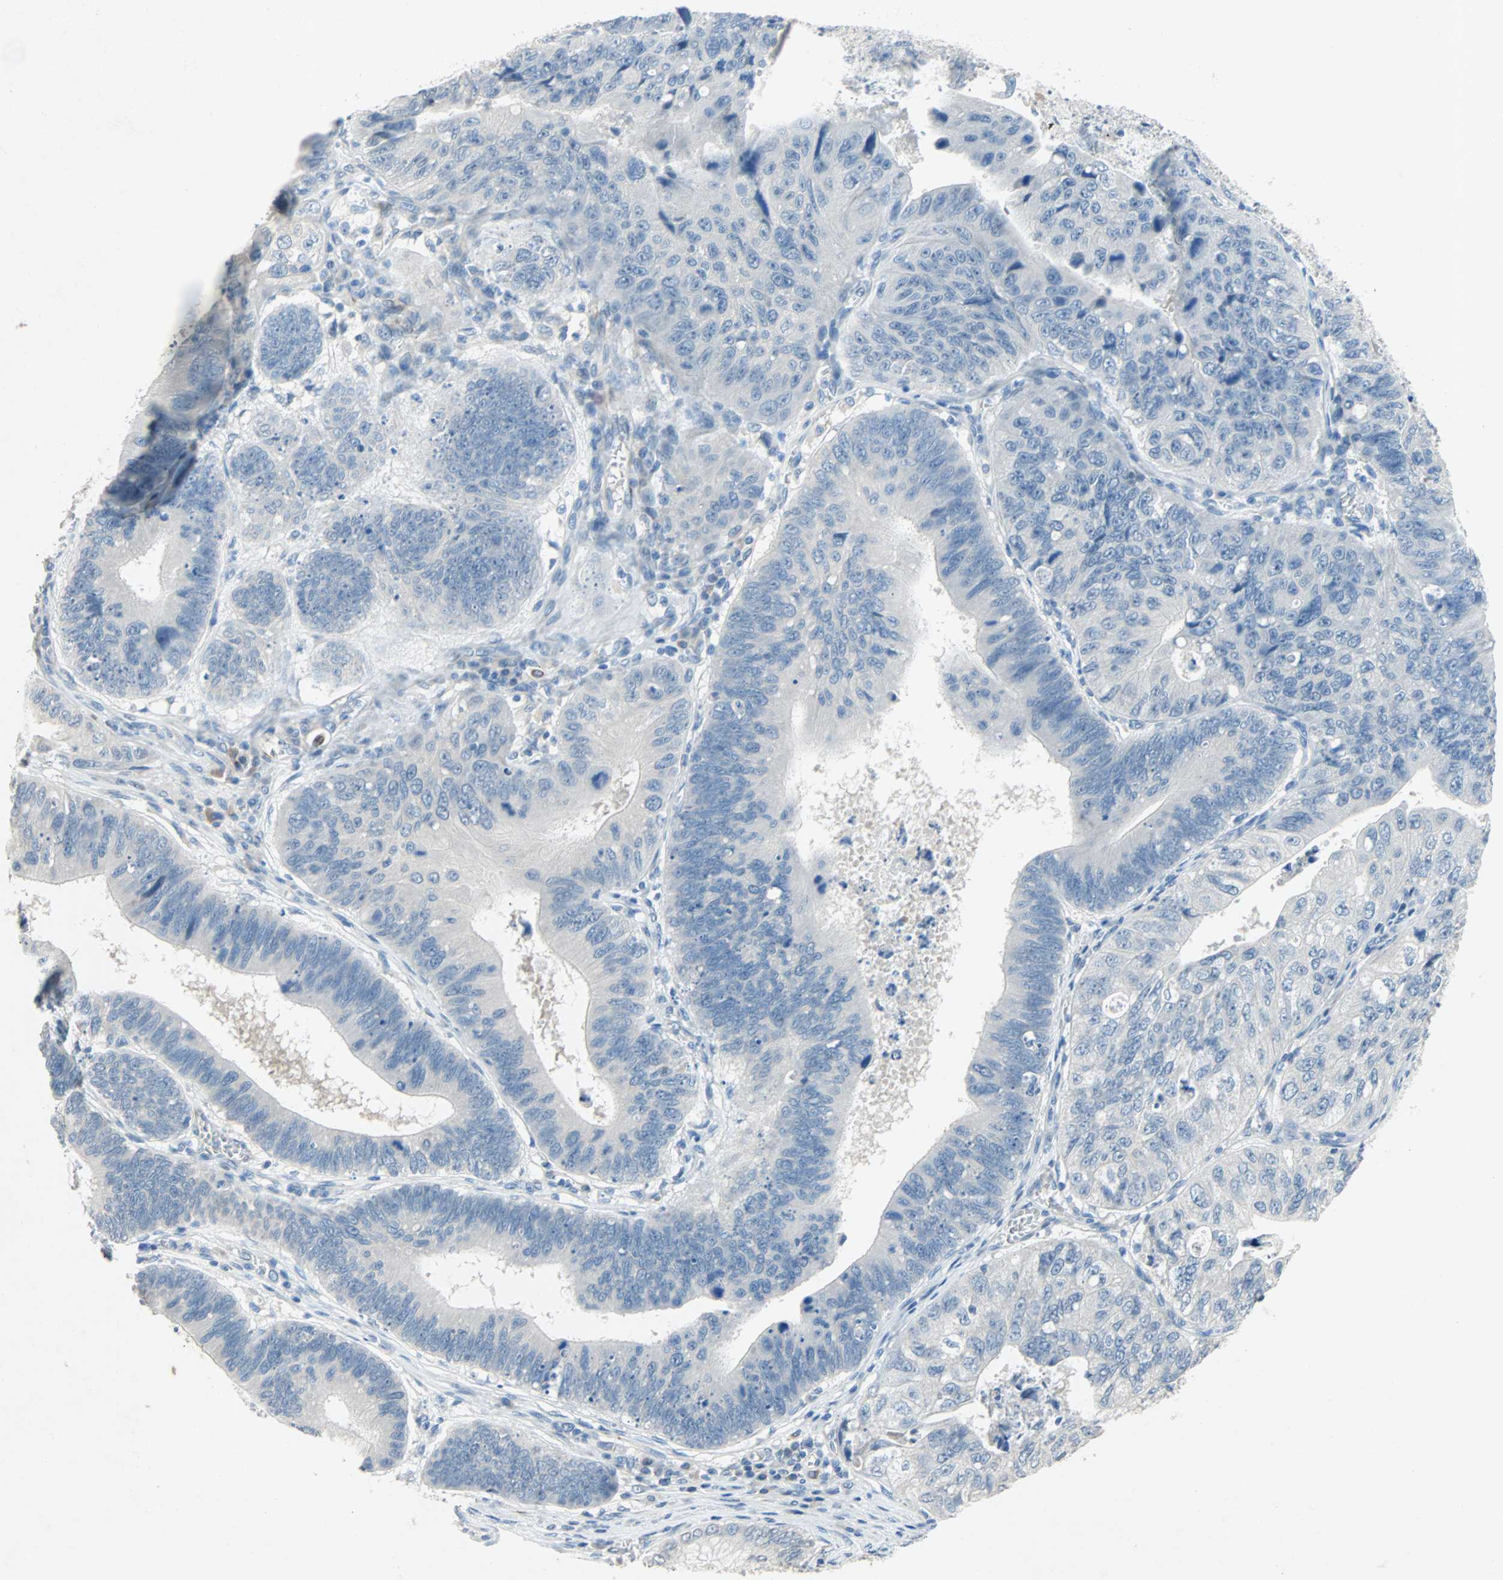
{"staining": {"intensity": "negative", "quantity": "none", "location": "none"}, "tissue": "stomach cancer", "cell_type": "Tumor cells", "image_type": "cancer", "snomed": [{"axis": "morphology", "description": "Adenocarcinoma, NOS"}, {"axis": "topography", "description": "Stomach"}], "caption": "This is a photomicrograph of IHC staining of adenocarcinoma (stomach), which shows no positivity in tumor cells.", "gene": "PCDHB2", "patient": {"sex": "male", "age": 59}}